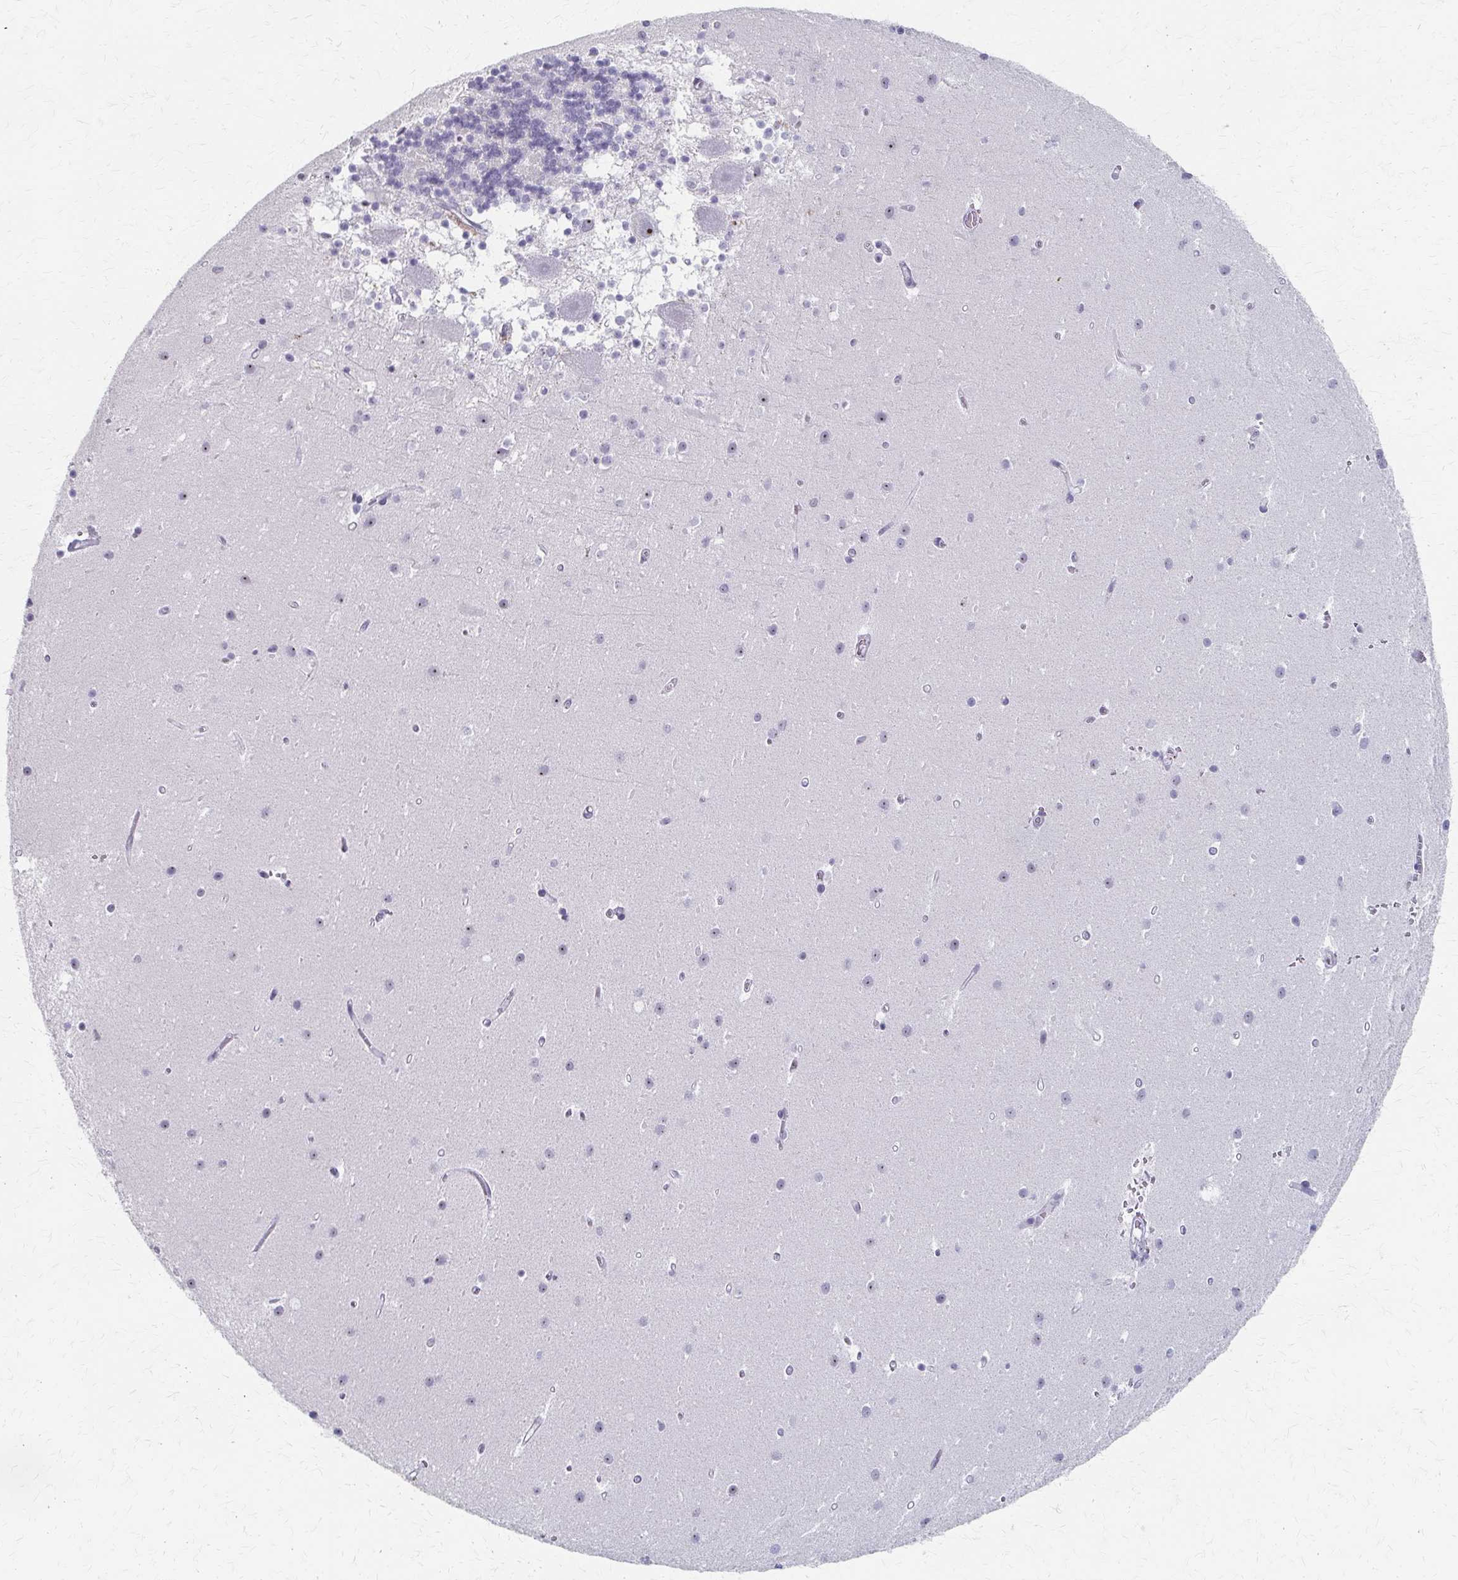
{"staining": {"intensity": "negative", "quantity": "none", "location": "none"}, "tissue": "cerebellum", "cell_type": "Cells in granular layer", "image_type": "normal", "snomed": [{"axis": "morphology", "description": "Normal tissue, NOS"}, {"axis": "topography", "description": "Cerebellum"}], "caption": "A photomicrograph of human cerebellum is negative for staining in cells in granular layer. The staining is performed using DAB brown chromogen with nuclei counter-stained in using hematoxylin.", "gene": "PES1", "patient": {"sex": "male", "age": 54}}